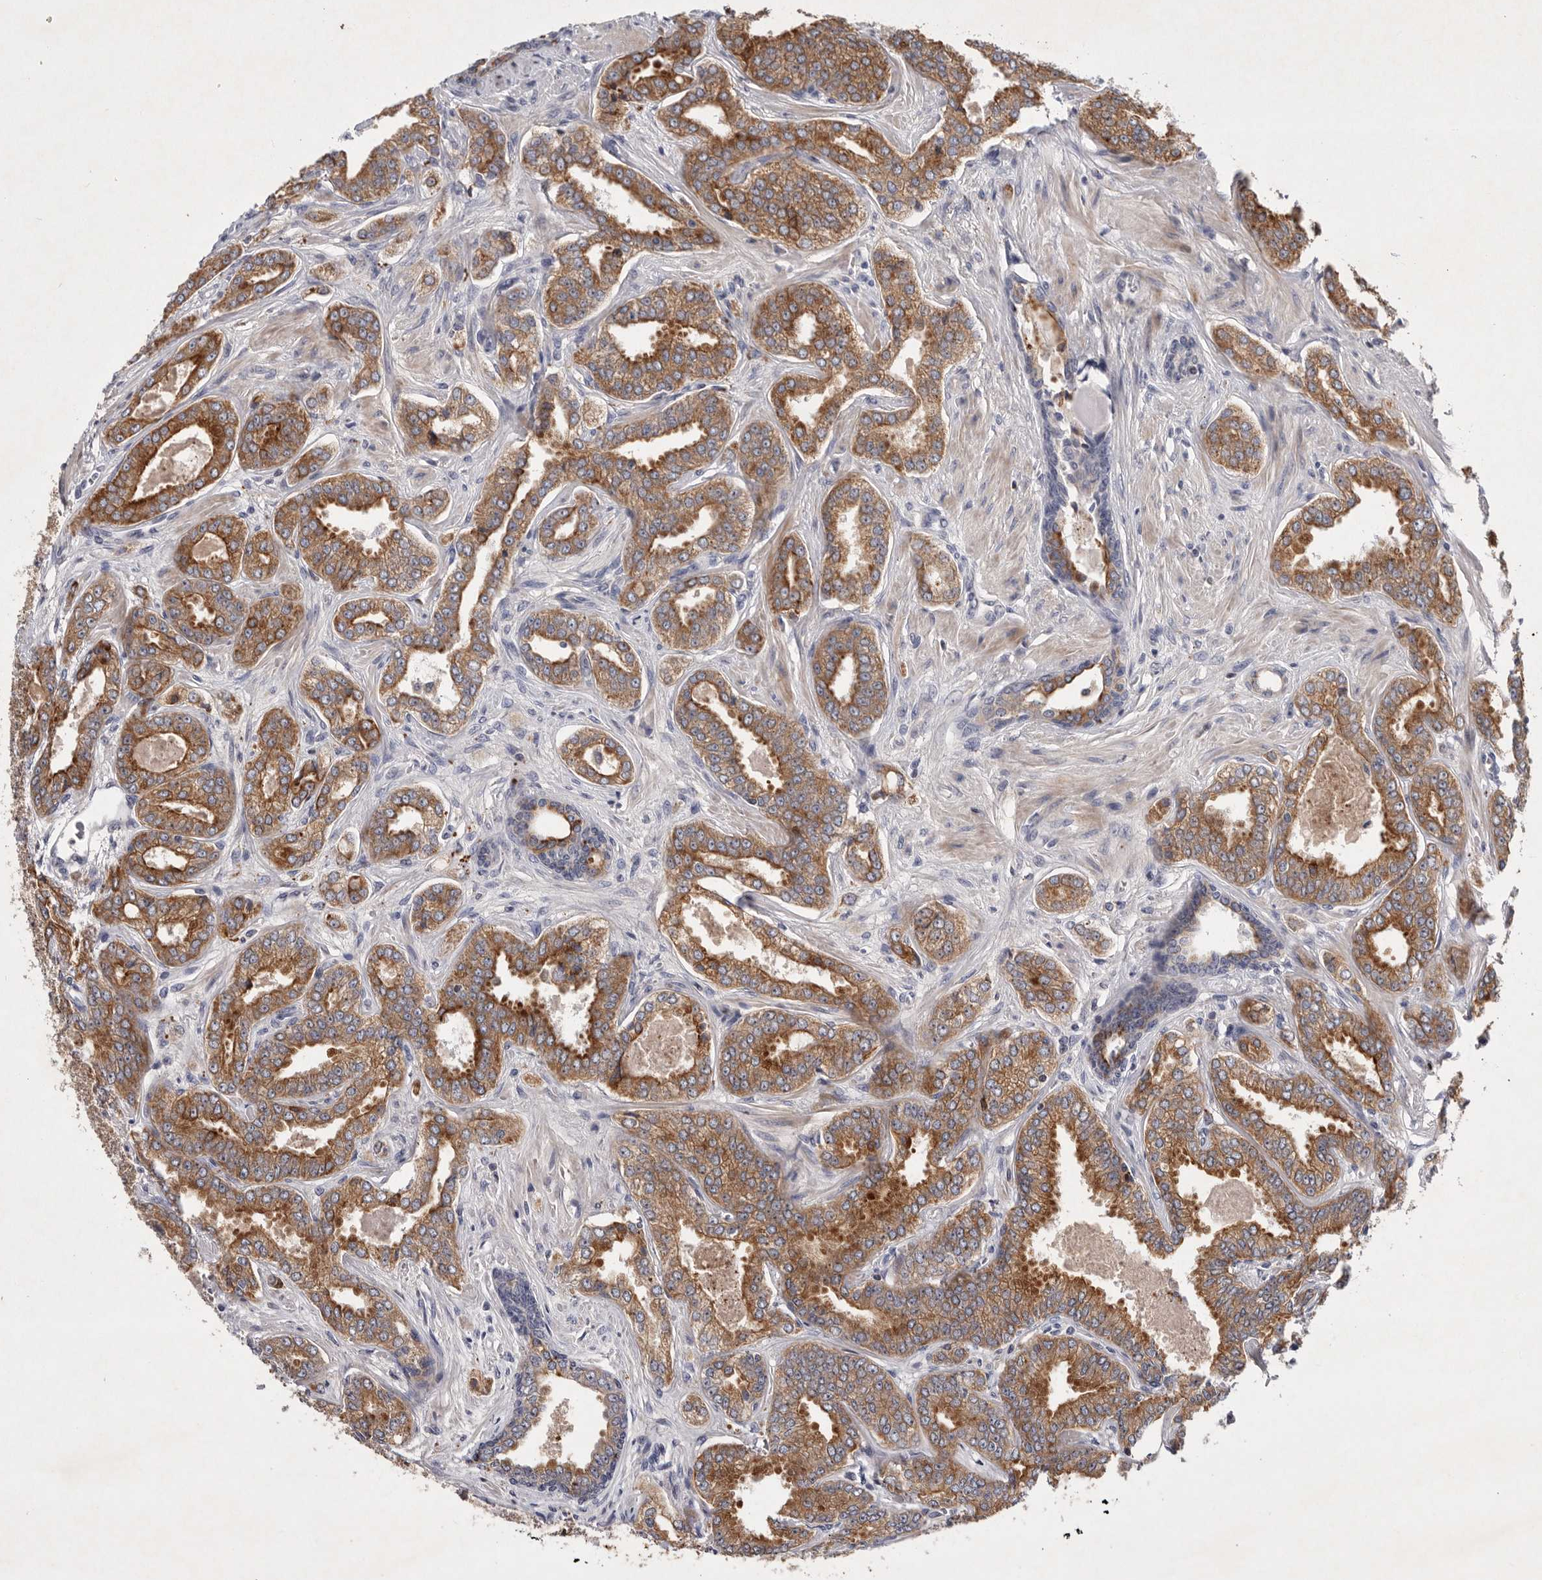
{"staining": {"intensity": "moderate", "quantity": ">75%", "location": "cytoplasmic/membranous"}, "tissue": "prostate cancer", "cell_type": "Tumor cells", "image_type": "cancer", "snomed": [{"axis": "morphology", "description": "Adenocarcinoma, High grade"}, {"axis": "topography", "description": "Prostate"}], "caption": "This histopathology image demonstrates IHC staining of adenocarcinoma (high-grade) (prostate), with medium moderate cytoplasmic/membranous staining in approximately >75% of tumor cells.", "gene": "TNFSF14", "patient": {"sex": "male", "age": 71}}